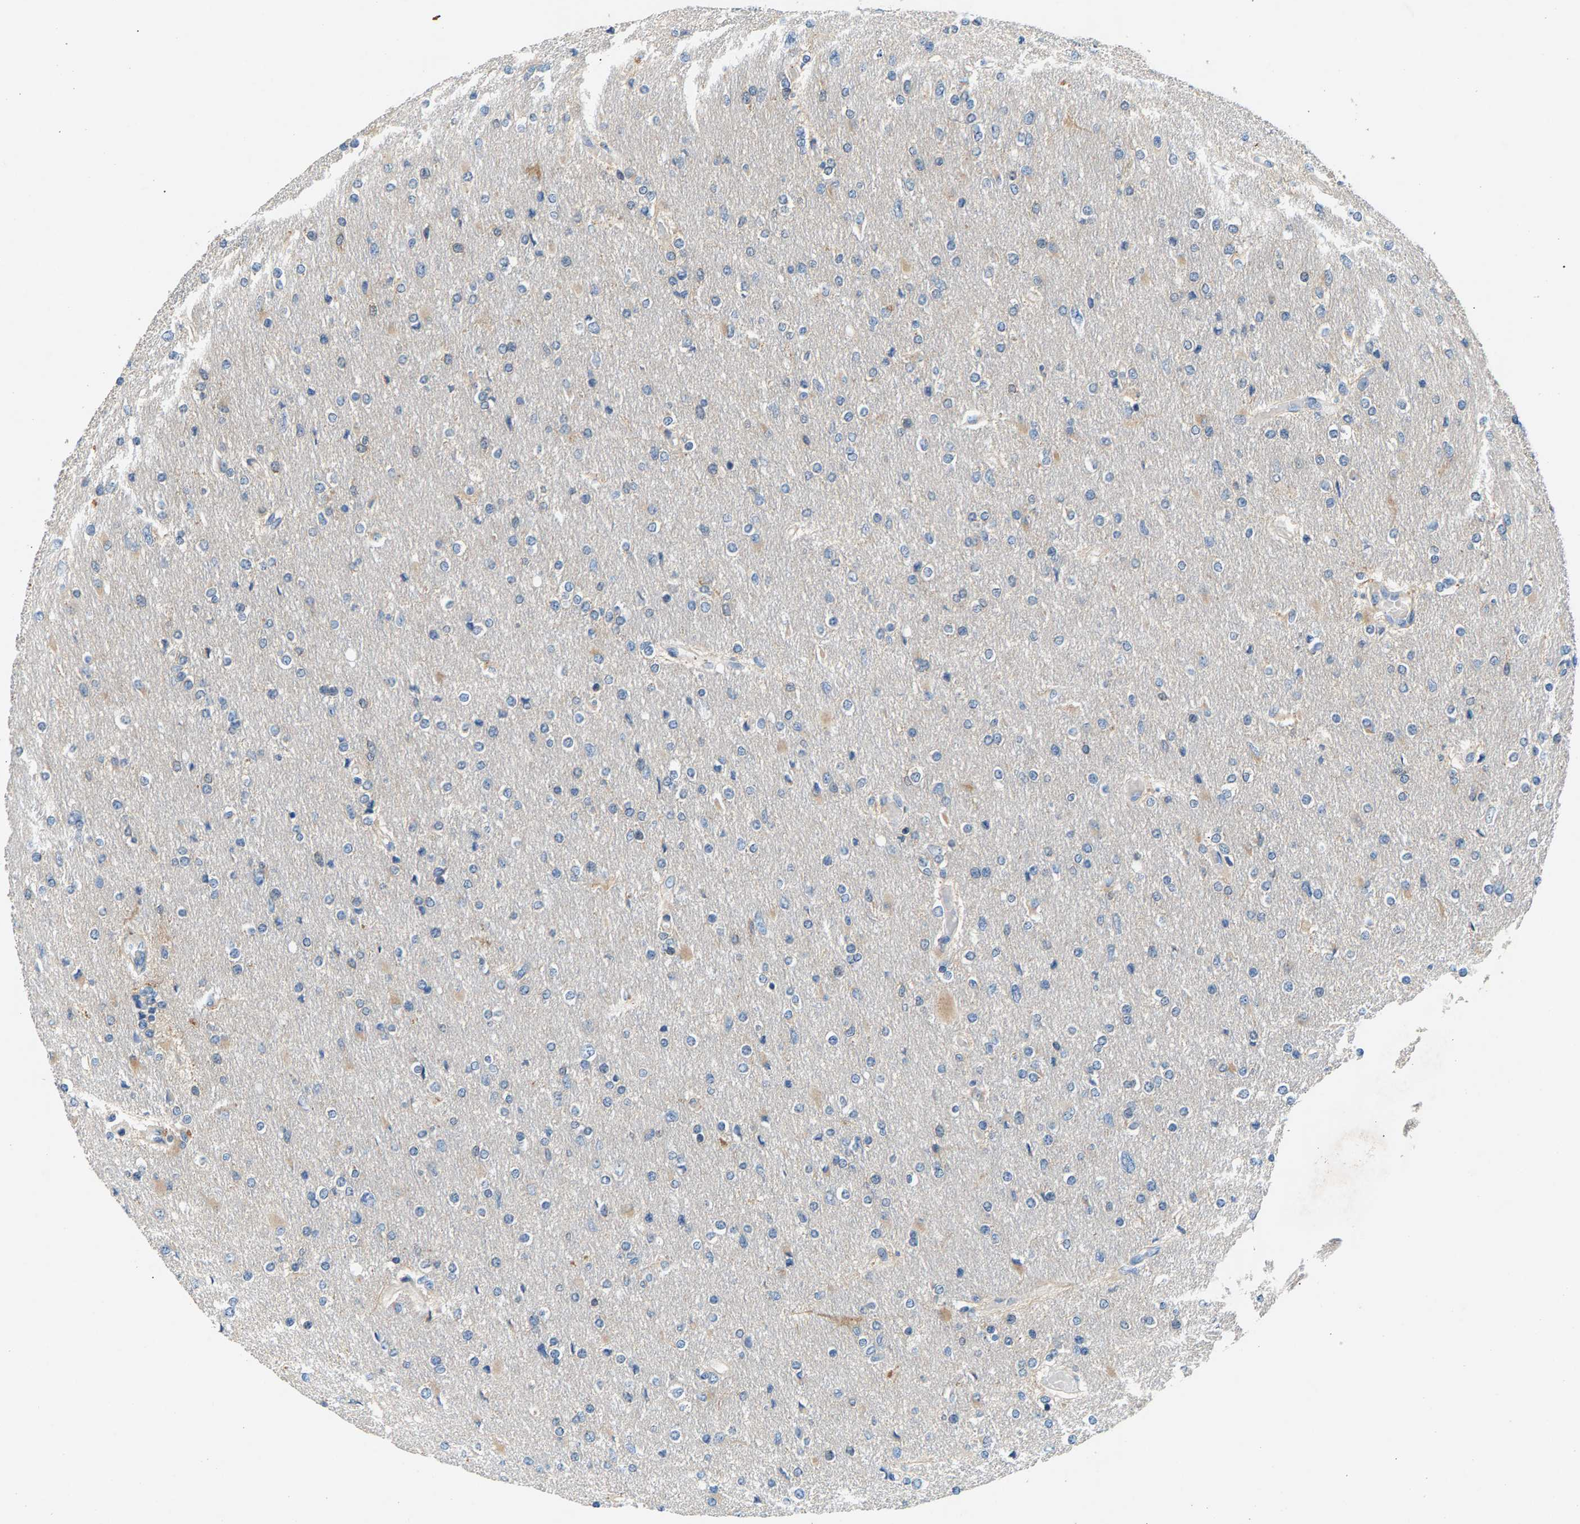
{"staining": {"intensity": "negative", "quantity": "none", "location": "none"}, "tissue": "glioma", "cell_type": "Tumor cells", "image_type": "cancer", "snomed": [{"axis": "morphology", "description": "Glioma, malignant, High grade"}, {"axis": "topography", "description": "Cerebral cortex"}], "caption": "There is no significant staining in tumor cells of malignant high-grade glioma.", "gene": "NT5C", "patient": {"sex": "female", "age": 36}}